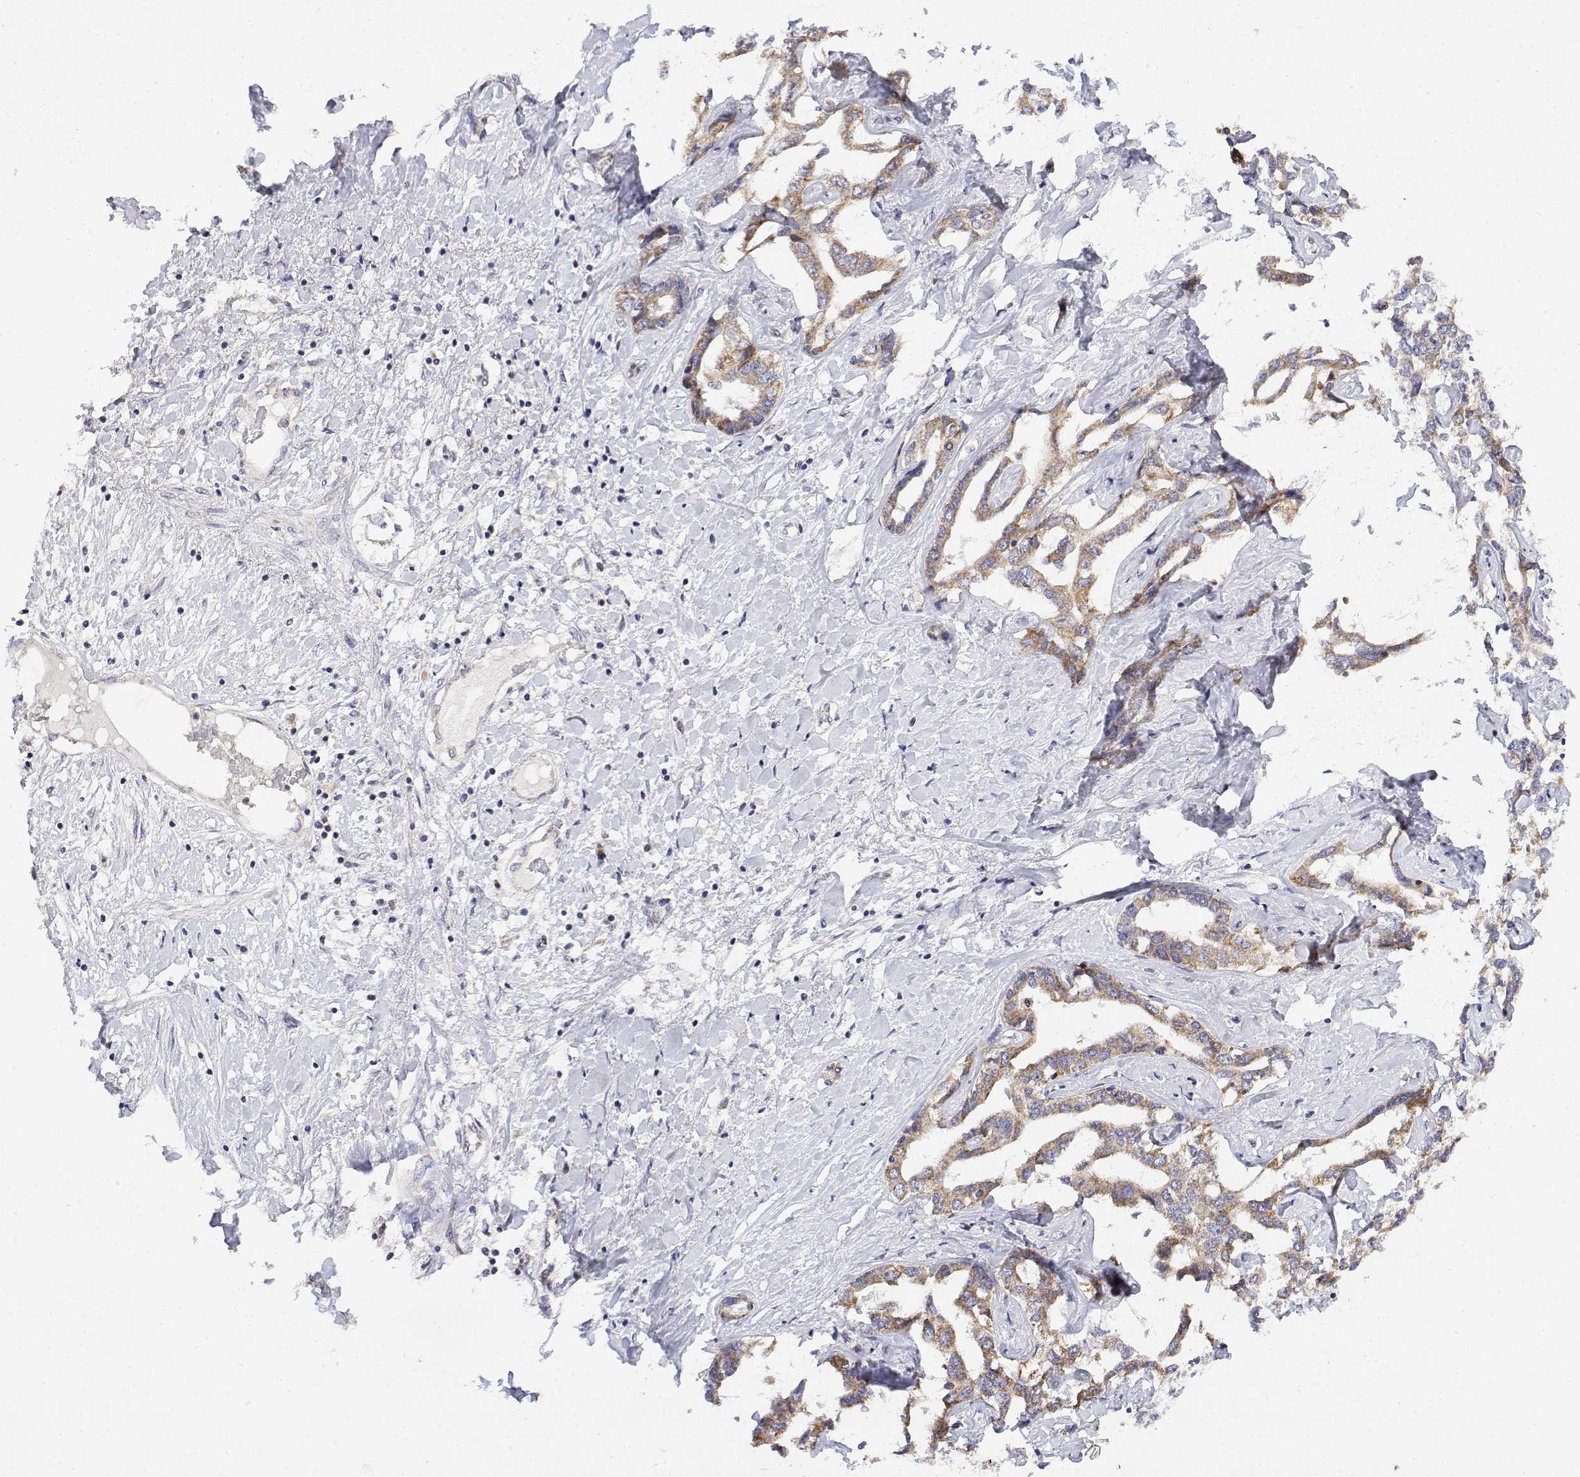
{"staining": {"intensity": "moderate", "quantity": ">75%", "location": "cytoplasmic/membranous"}, "tissue": "liver cancer", "cell_type": "Tumor cells", "image_type": "cancer", "snomed": [{"axis": "morphology", "description": "Cholangiocarcinoma"}, {"axis": "topography", "description": "Liver"}], "caption": "This histopathology image exhibits cholangiocarcinoma (liver) stained with IHC to label a protein in brown. The cytoplasmic/membranous of tumor cells show moderate positivity for the protein. Nuclei are counter-stained blue.", "gene": "GADD45GIP1", "patient": {"sex": "male", "age": 59}}